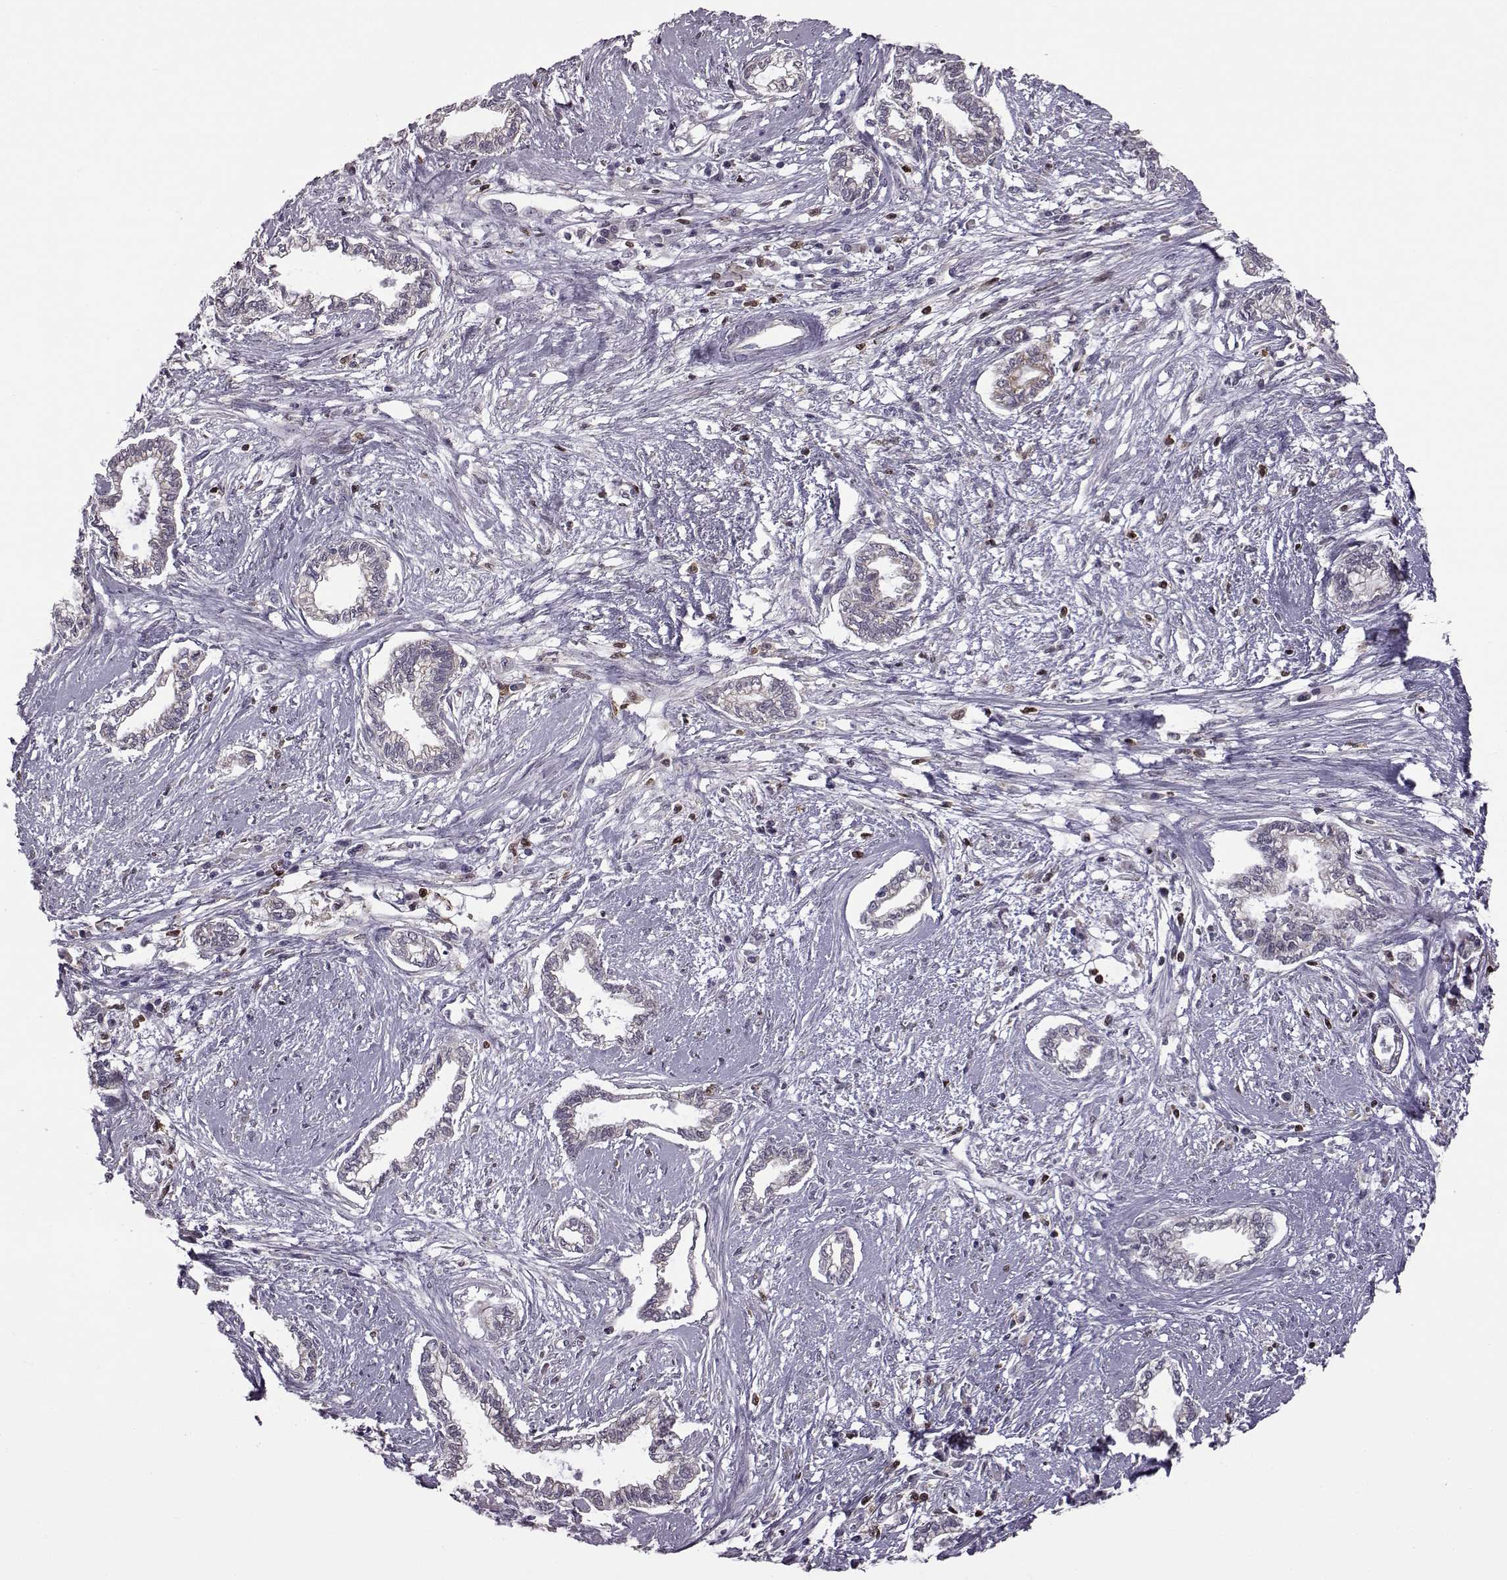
{"staining": {"intensity": "negative", "quantity": "none", "location": "none"}, "tissue": "cervical cancer", "cell_type": "Tumor cells", "image_type": "cancer", "snomed": [{"axis": "morphology", "description": "Adenocarcinoma, NOS"}, {"axis": "topography", "description": "Cervix"}], "caption": "Tumor cells are negative for protein expression in human adenocarcinoma (cervical). (Brightfield microscopy of DAB immunohistochemistry (IHC) at high magnification).", "gene": "DOK2", "patient": {"sex": "female", "age": 62}}